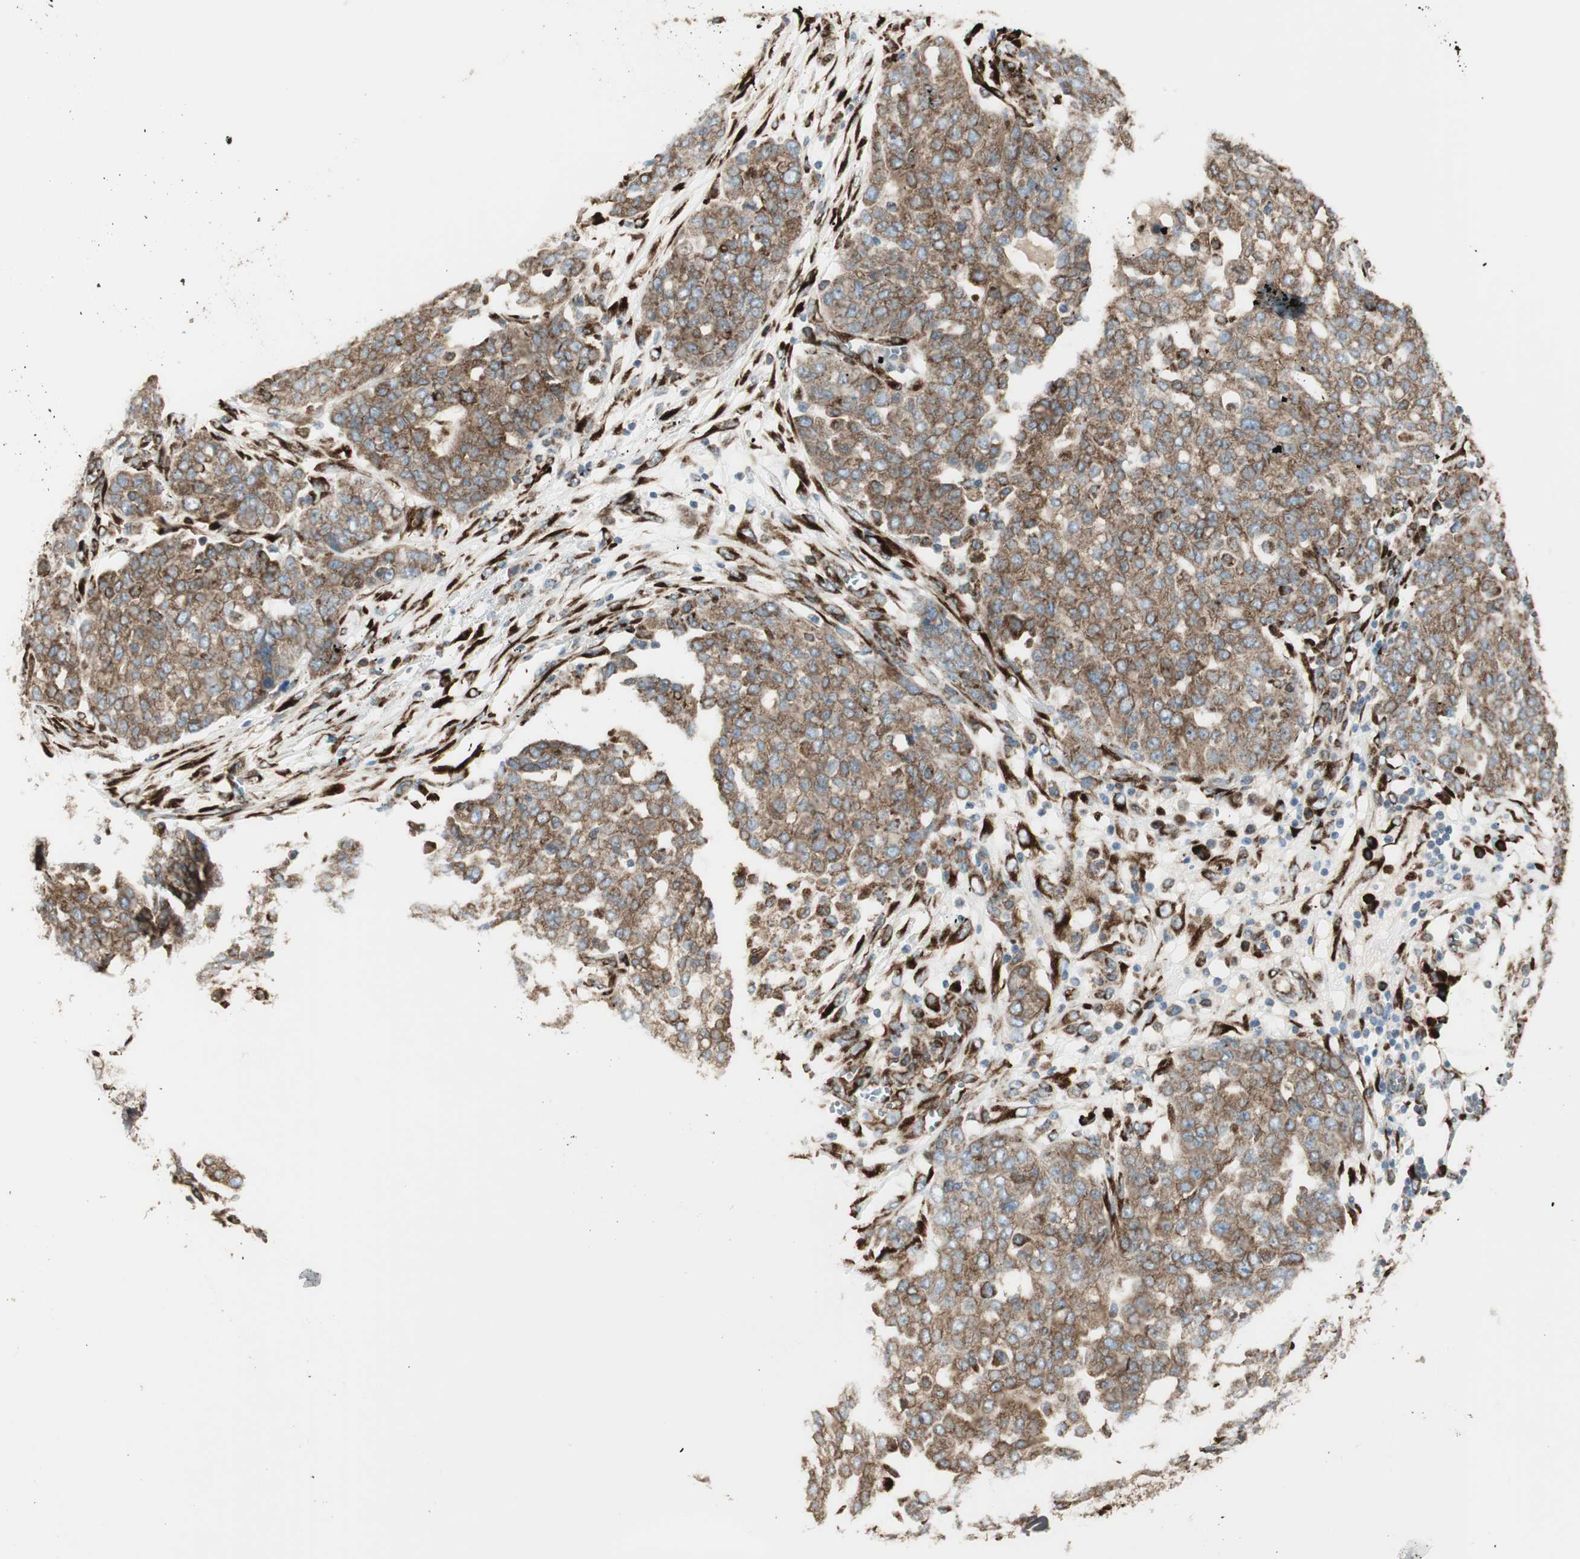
{"staining": {"intensity": "moderate", "quantity": ">75%", "location": "cytoplasmic/membranous"}, "tissue": "ovarian cancer", "cell_type": "Tumor cells", "image_type": "cancer", "snomed": [{"axis": "morphology", "description": "Cystadenocarcinoma, serous, NOS"}, {"axis": "topography", "description": "Soft tissue"}, {"axis": "topography", "description": "Ovary"}], "caption": "Tumor cells reveal moderate cytoplasmic/membranous staining in approximately >75% of cells in ovarian cancer.", "gene": "RRBP1", "patient": {"sex": "female", "age": 57}}